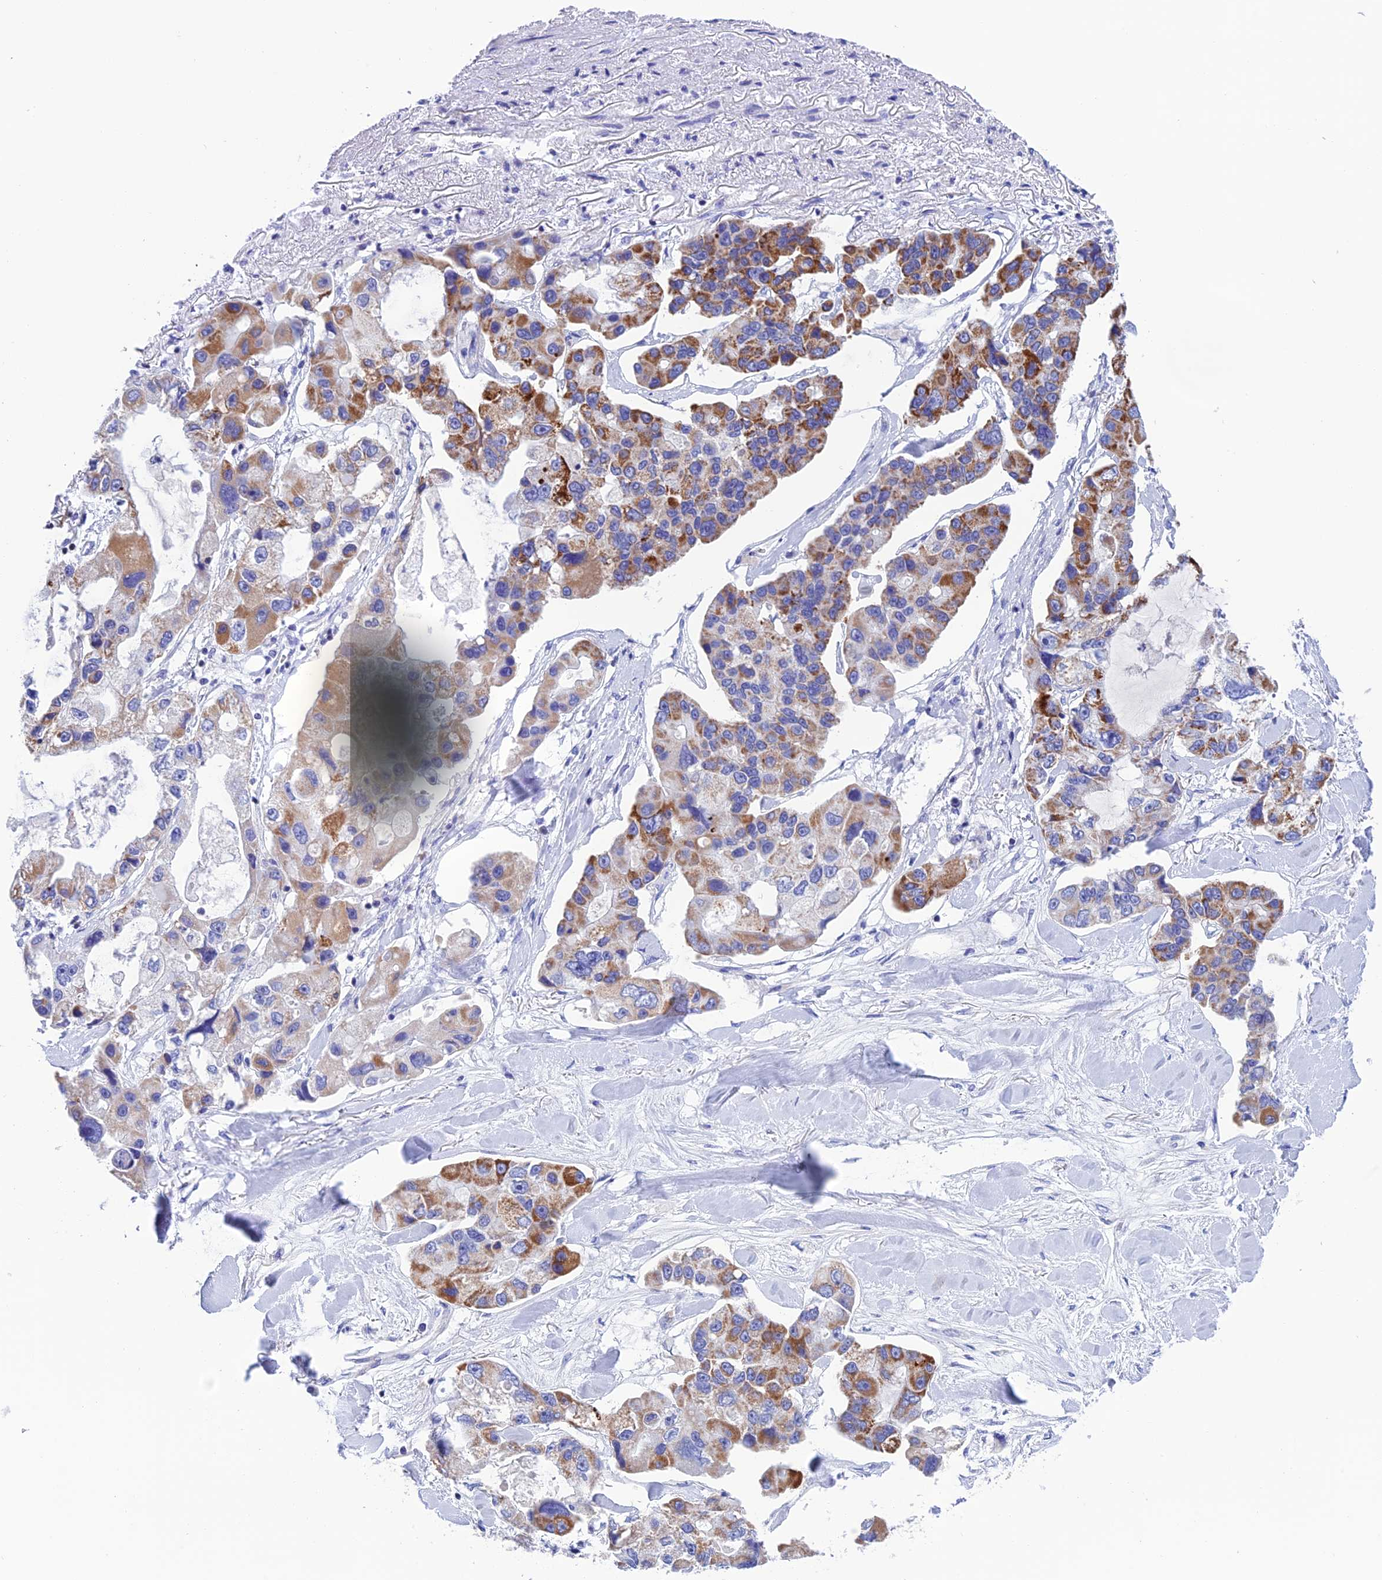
{"staining": {"intensity": "strong", "quantity": "25%-75%", "location": "cytoplasmic/membranous"}, "tissue": "lung cancer", "cell_type": "Tumor cells", "image_type": "cancer", "snomed": [{"axis": "morphology", "description": "Adenocarcinoma, NOS"}, {"axis": "topography", "description": "Lung"}], "caption": "Immunohistochemical staining of human lung cancer demonstrates strong cytoplasmic/membranous protein staining in approximately 25%-75% of tumor cells.", "gene": "NXPE4", "patient": {"sex": "female", "age": 54}}